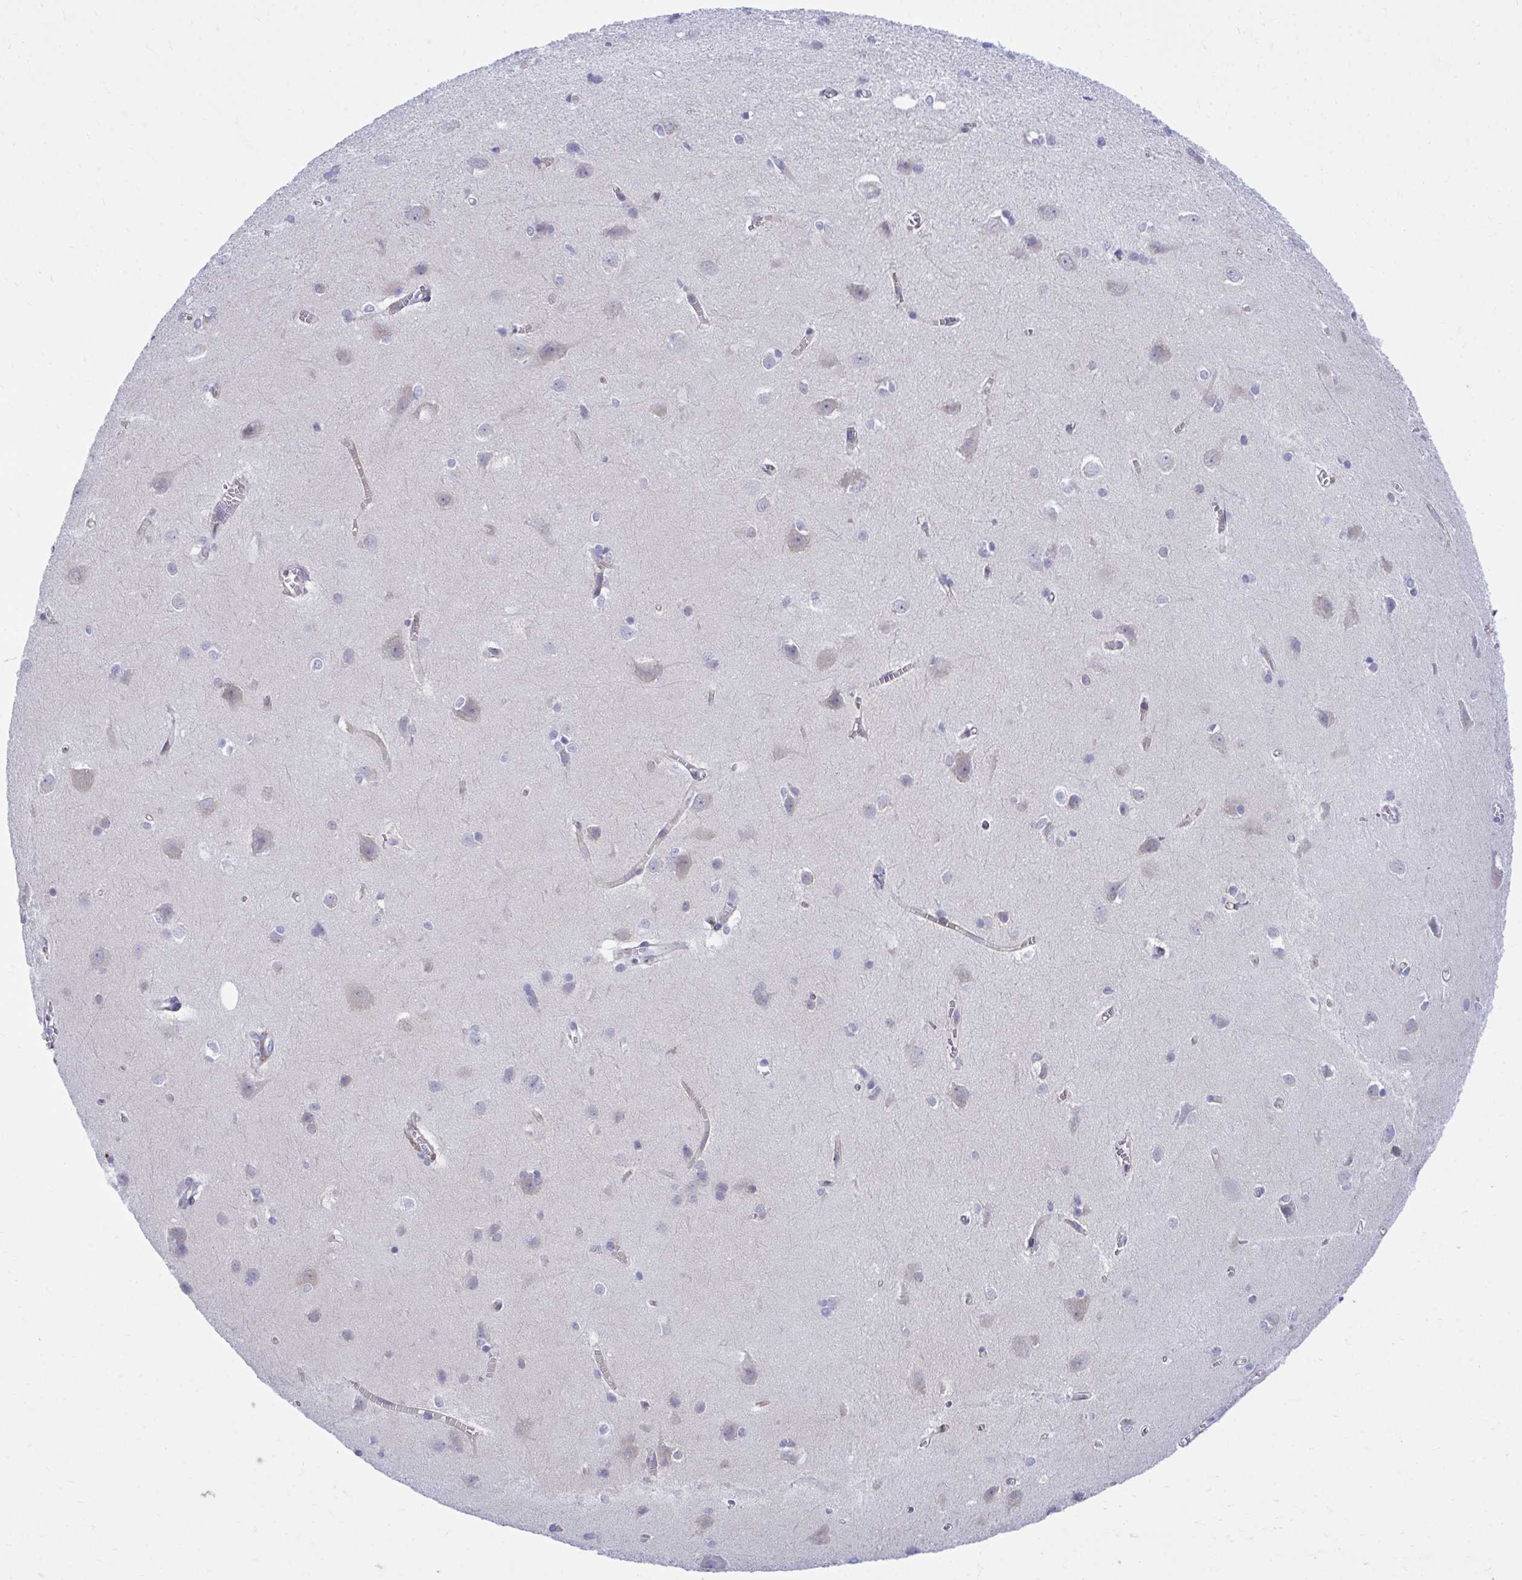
{"staining": {"intensity": "negative", "quantity": "none", "location": "none"}, "tissue": "cerebral cortex", "cell_type": "Endothelial cells", "image_type": "normal", "snomed": [{"axis": "morphology", "description": "Normal tissue, NOS"}, {"axis": "topography", "description": "Cerebral cortex"}], "caption": "Immunohistochemistry micrograph of normal cerebral cortex: cerebral cortex stained with DAB displays no significant protein positivity in endothelial cells.", "gene": "MED9", "patient": {"sex": "male", "age": 37}}